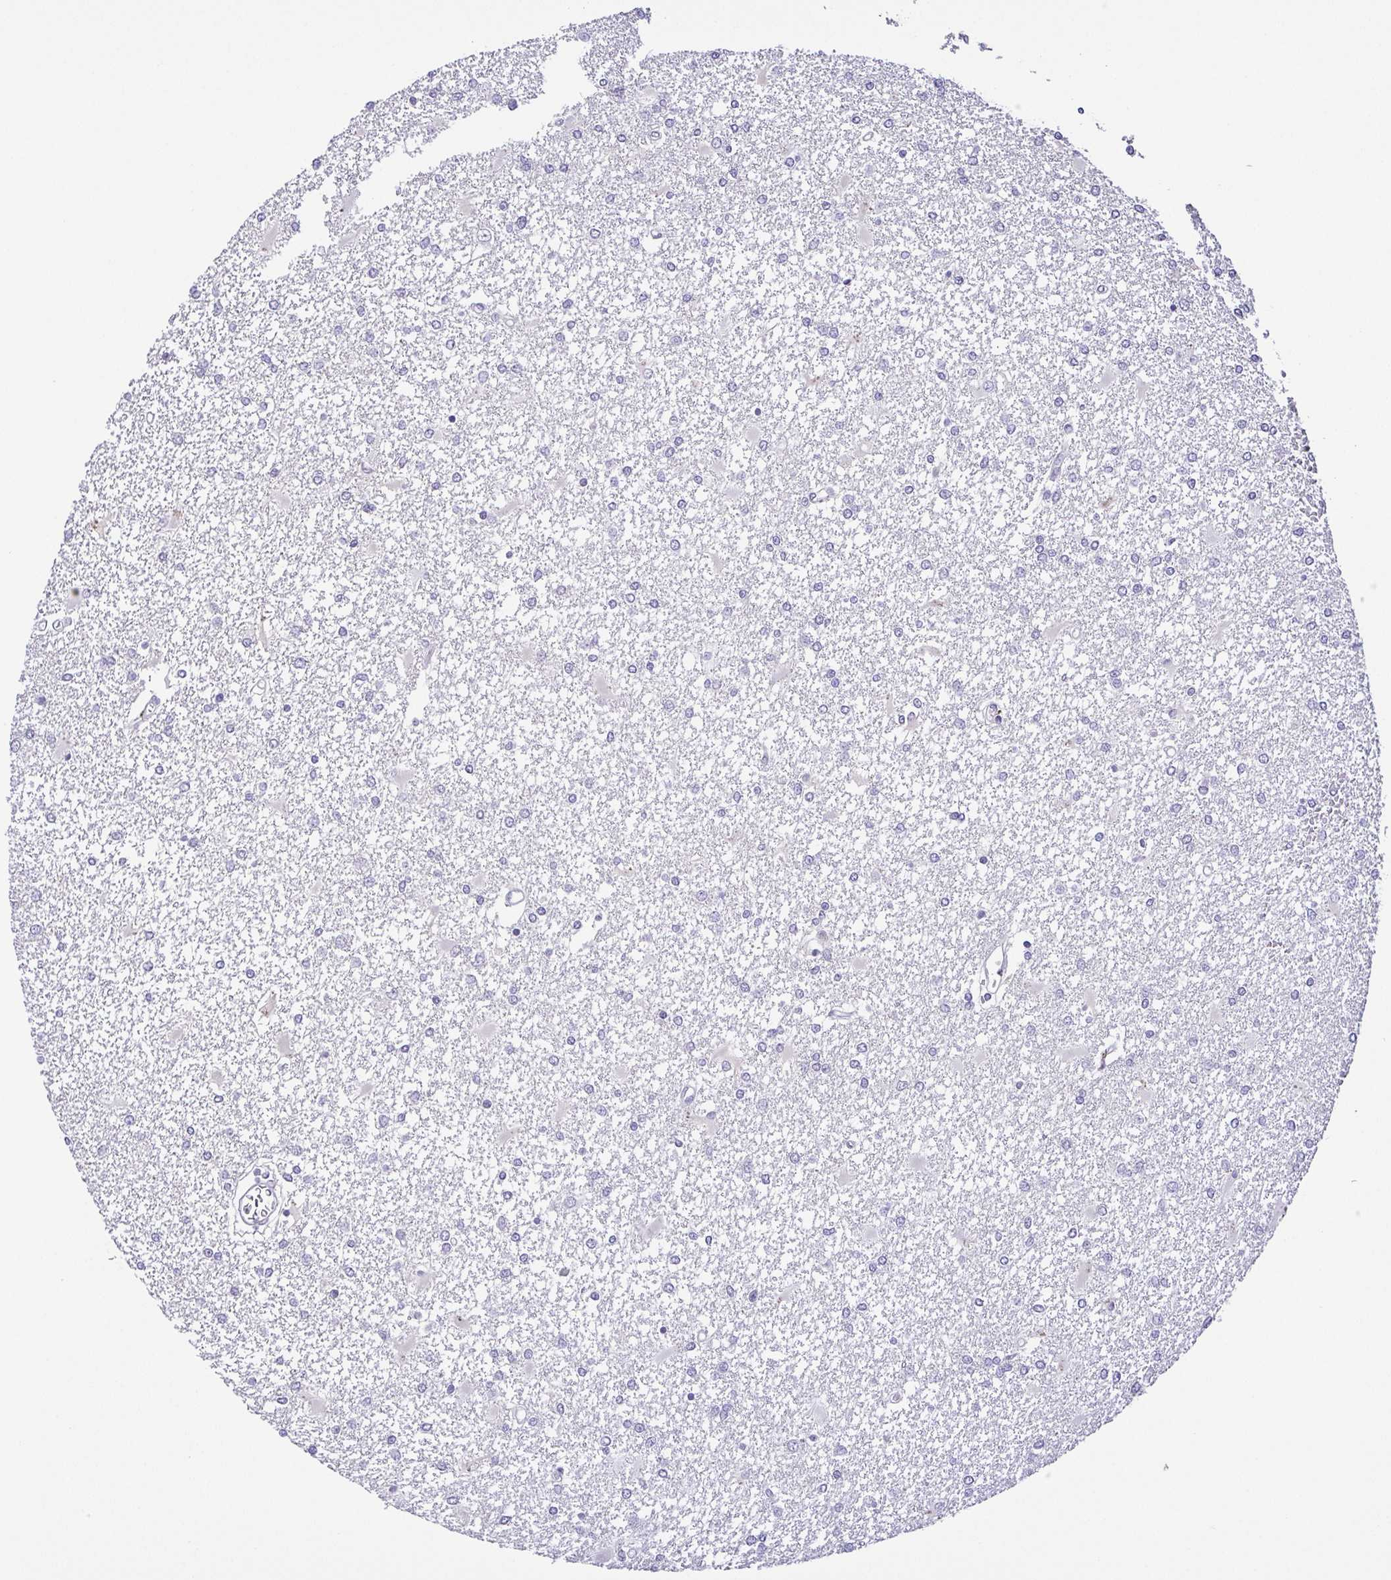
{"staining": {"intensity": "negative", "quantity": "none", "location": "none"}, "tissue": "glioma", "cell_type": "Tumor cells", "image_type": "cancer", "snomed": [{"axis": "morphology", "description": "Glioma, malignant, High grade"}, {"axis": "topography", "description": "Cerebral cortex"}], "caption": "Tumor cells are negative for protein expression in human malignant high-grade glioma.", "gene": "TCF3", "patient": {"sex": "male", "age": 79}}